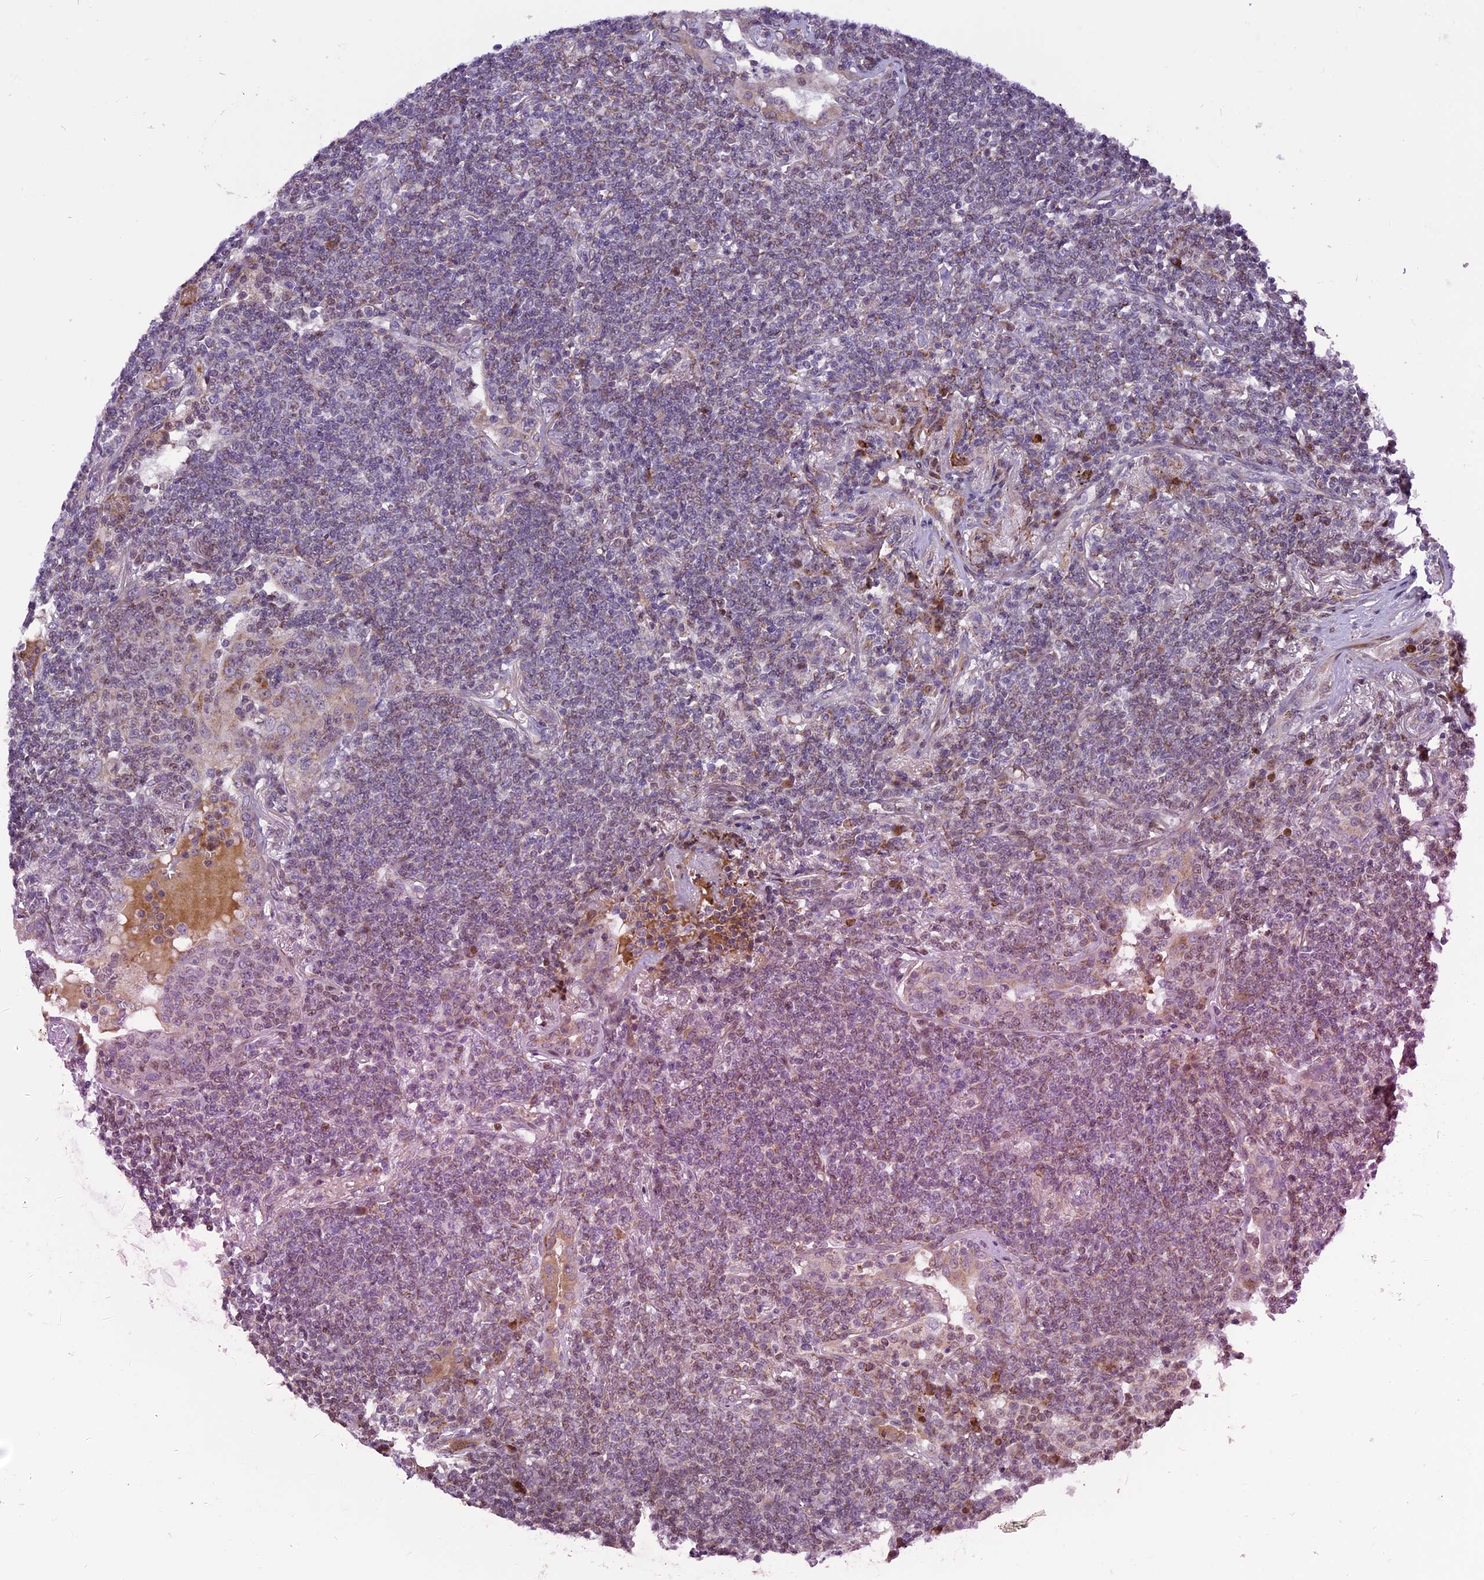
{"staining": {"intensity": "weak", "quantity": "25%-75%", "location": "cytoplasmic/membranous,nuclear"}, "tissue": "lymphoma", "cell_type": "Tumor cells", "image_type": "cancer", "snomed": [{"axis": "morphology", "description": "Malignant lymphoma, non-Hodgkin's type, Low grade"}, {"axis": "topography", "description": "Lung"}], "caption": "Human low-grade malignant lymphoma, non-Hodgkin's type stained with a brown dye exhibits weak cytoplasmic/membranous and nuclear positive staining in about 25%-75% of tumor cells.", "gene": "MIEF2", "patient": {"sex": "female", "age": 71}}